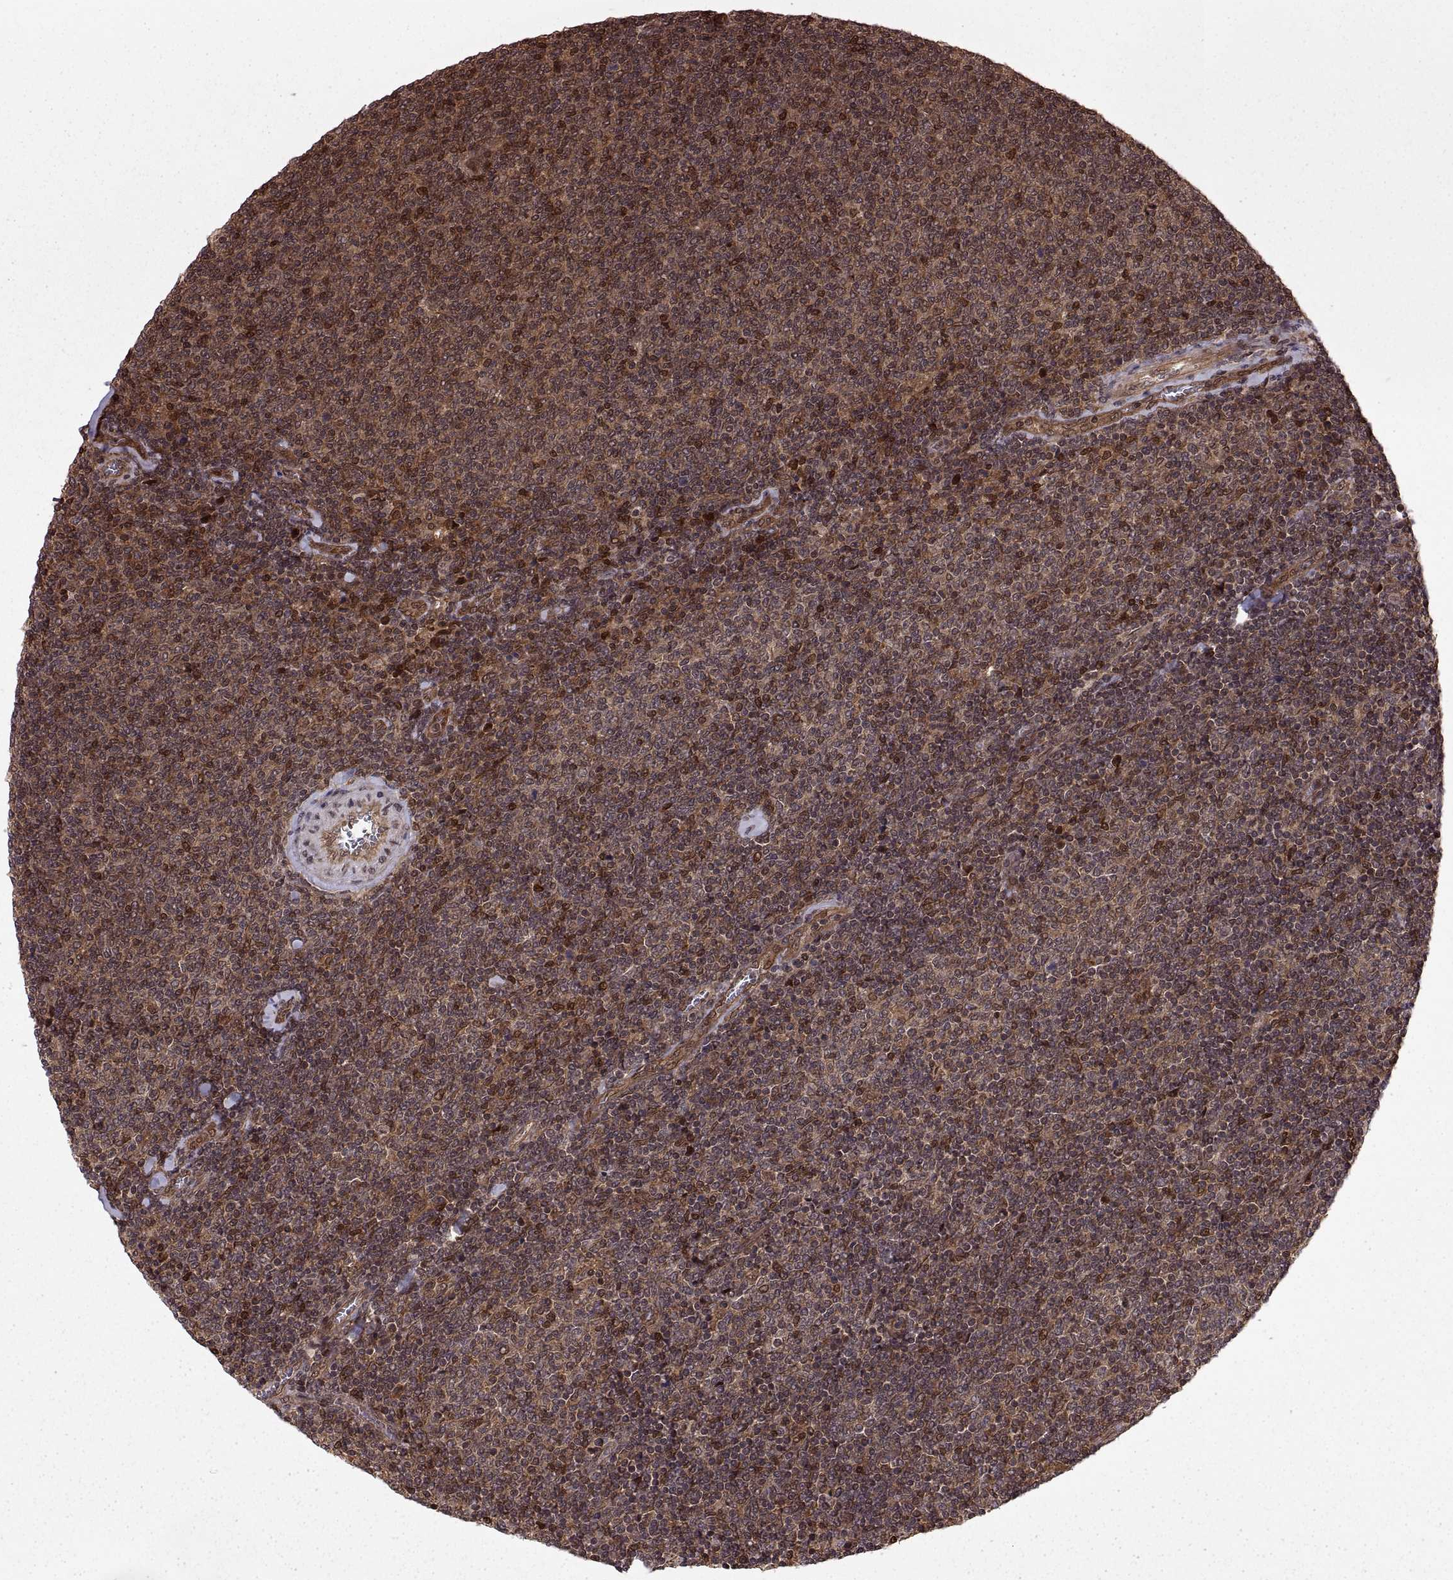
{"staining": {"intensity": "strong", "quantity": ">75%", "location": "cytoplasmic/membranous"}, "tissue": "lymphoma", "cell_type": "Tumor cells", "image_type": "cancer", "snomed": [{"axis": "morphology", "description": "Malignant lymphoma, non-Hodgkin's type, Low grade"}, {"axis": "topography", "description": "Lymph node"}], "caption": "Immunohistochemistry staining of low-grade malignant lymphoma, non-Hodgkin's type, which displays high levels of strong cytoplasmic/membranous expression in approximately >75% of tumor cells indicating strong cytoplasmic/membranous protein staining. The staining was performed using DAB (3,3'-diaminobenzidine) (brown) for protein detection and nuclei were counterstained in hematoxylin (blue).", "gene": "DEDD", "patient": {"sex": "male", "age": 52}}